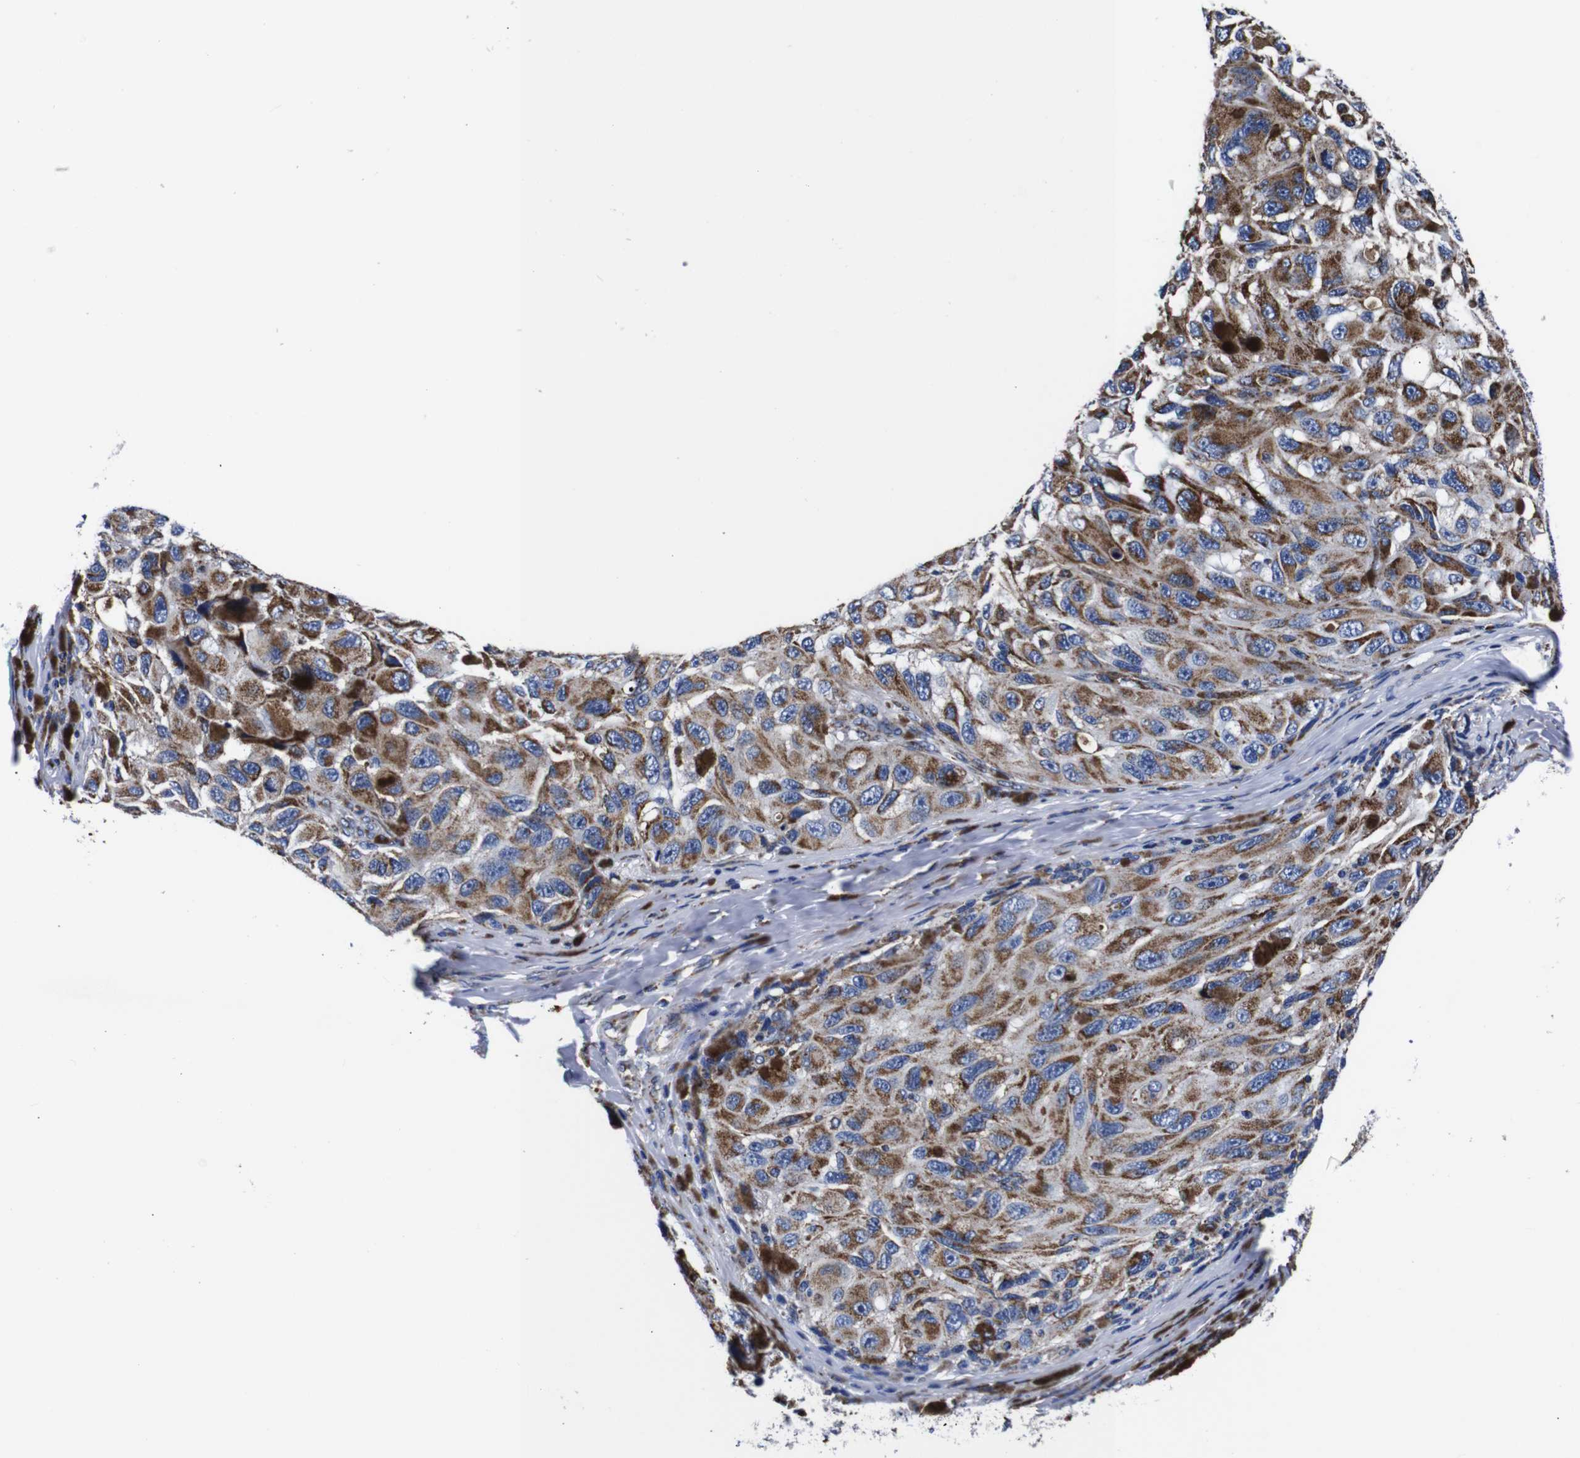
{"staining": {"intensity": "moderate", "quantity": ">75%", "location": "cytoplasmic/membranous"}, "tissue": "melanoma", "cell_type": "Tumor cells", "image_type": "cancer", "snomed": [{"axis": "morphology", "description": "Malignant melanoma, NOS"}, {"axis": "topography", "description": "Skin"}], "caption": "About >75% of tumor cells in melanoma reveal moderate cytoplasmic/membranous protein expression as visualized by brown immunohistochemical staining.", "gene": "FKBP9", "patient": {"sex": "female", "age": 73}}